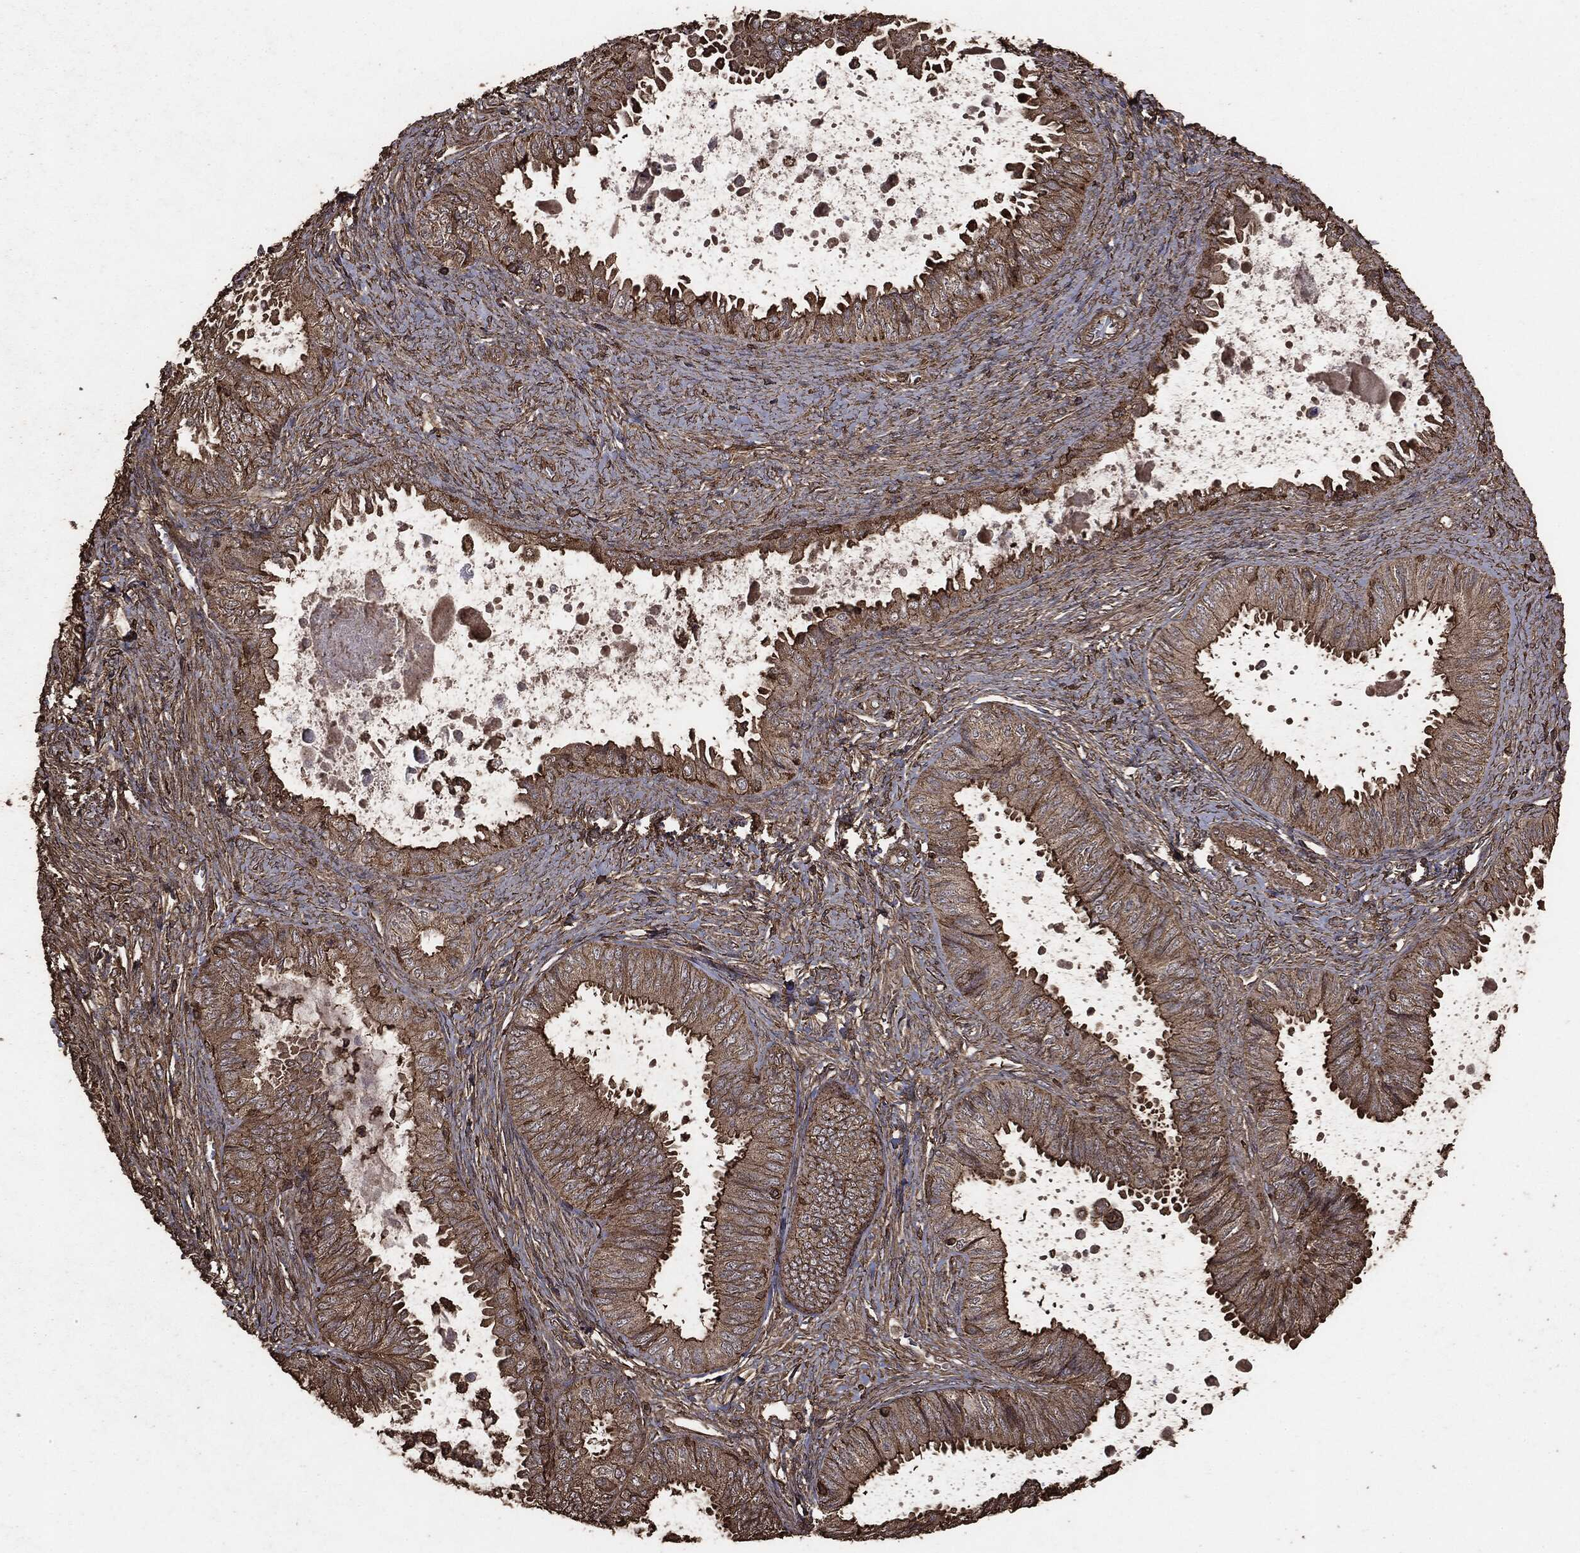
{"staining": {"intensity": "moderate", "quantity": ">75%", "location": "cytoplasmic/membranous"}, "tissue": "ovarian cancer", "cell_type": "Tumor cells", "image_type": "cancer", "snomed": [{"axis": "morphology", "description": "Carcinoma, endometroid"}, {"axis": "topography", "description": "Ovary"}], "caption": "DAB (3,3'-diaminobenzidine) immunohistochemical staining of human ovarian endometroid carcinoma shows moderate cytoplasmic/membranous protein expression in about >75% of tumor cells.", "gene": "MTOR", "patient": {"sex": "female", "age": 70}}